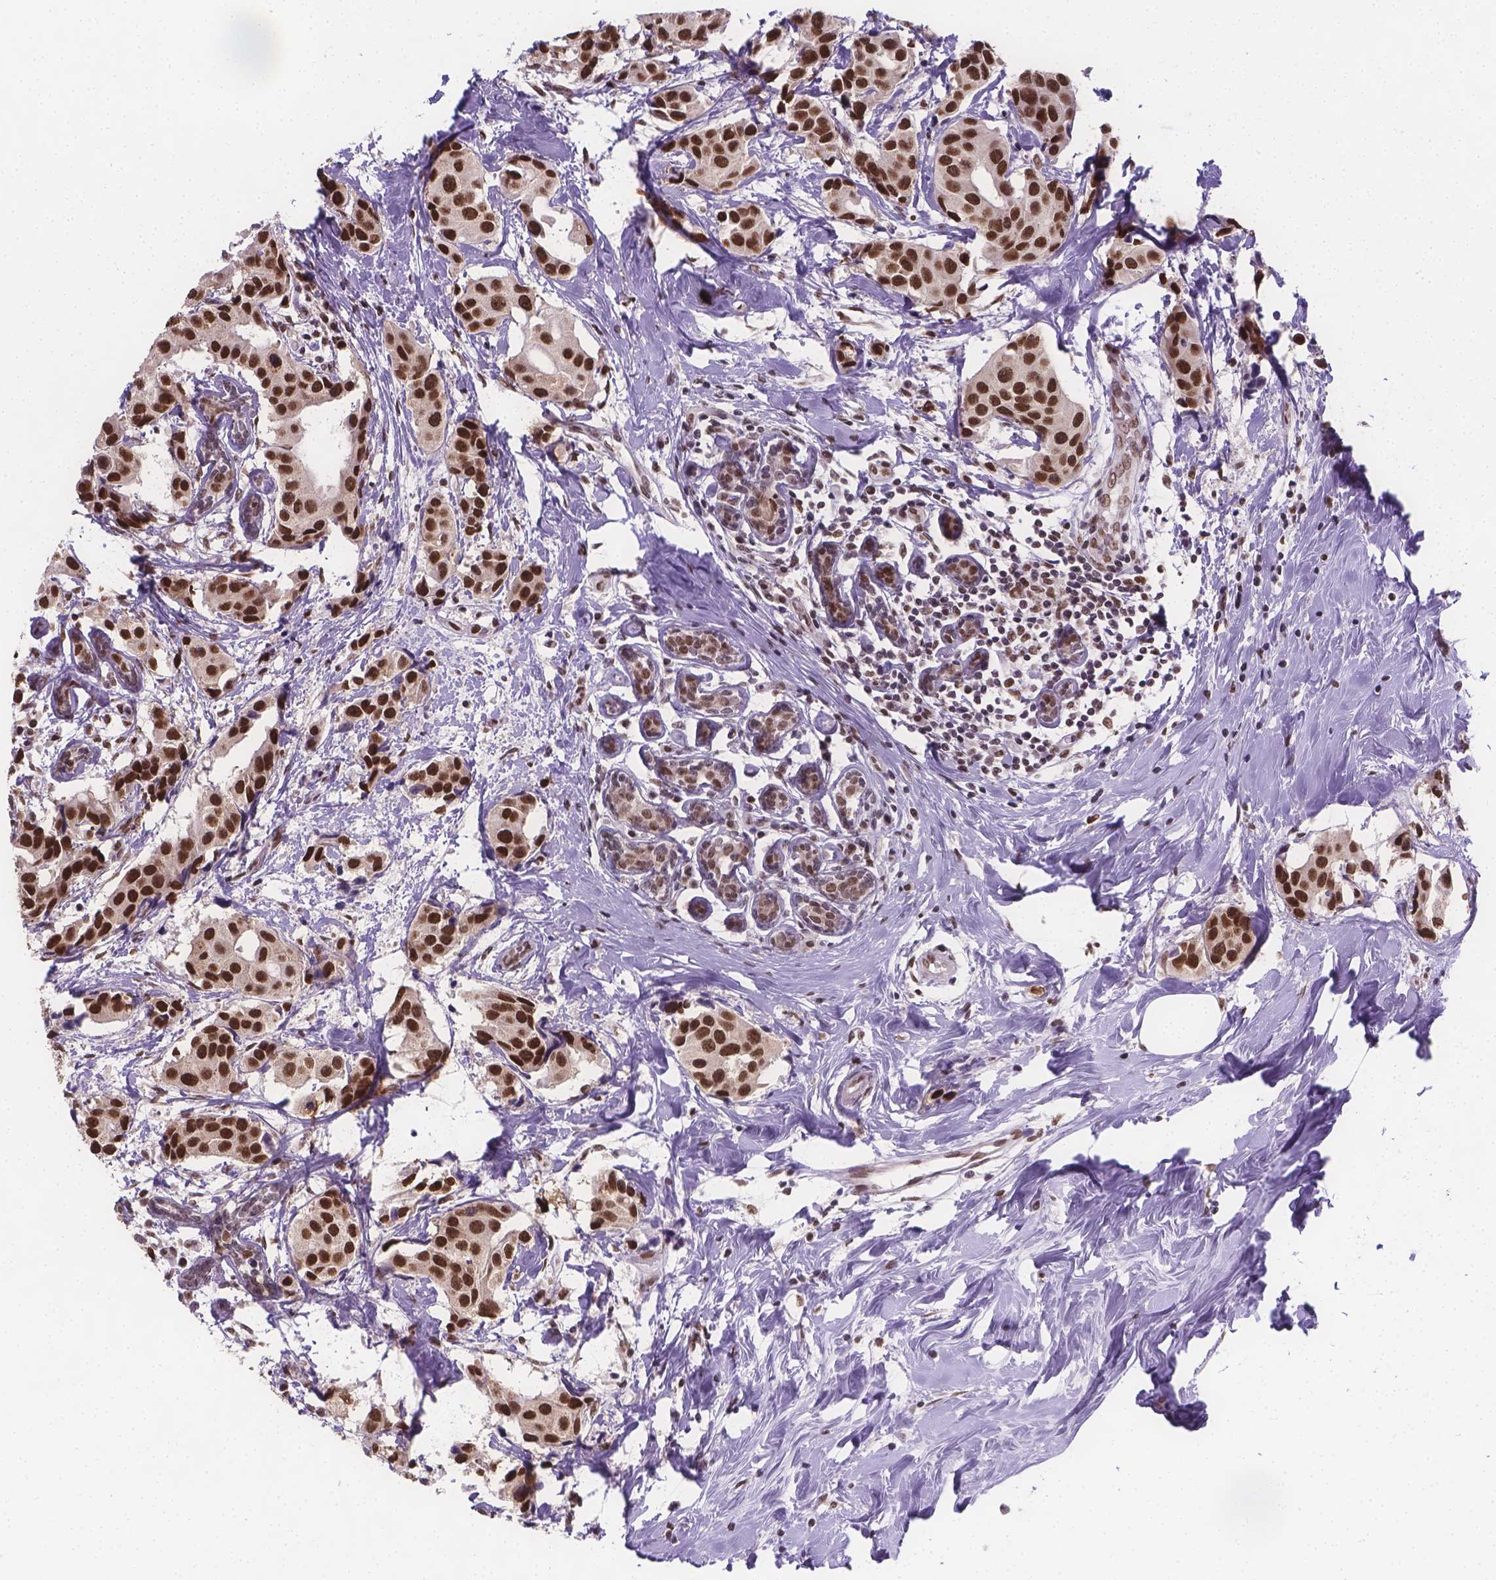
{"staining": {"intensity": "strong", "quantity": ">75%", "location": "nuclear"}, "tissue": "breast cancer", "cell_type": "Tumor cells", "image_type": "cancer", "snomed": [{"axis": "morphology", "description": "Normal tissue, NOS"}, {"axis": "morphology", "description": "Duct carcinoma"}, {"axis": "topography", "description": "Breast"}], "caption": "Breast cancer (intraductal carcinoma) stained with DAB immunohistochemistry (IHC) shows high levels of strong nuclear positivity in about >75% of tumor cells.", "gene": "FANCE", "patient": {"sex": "female", "age": 39}}